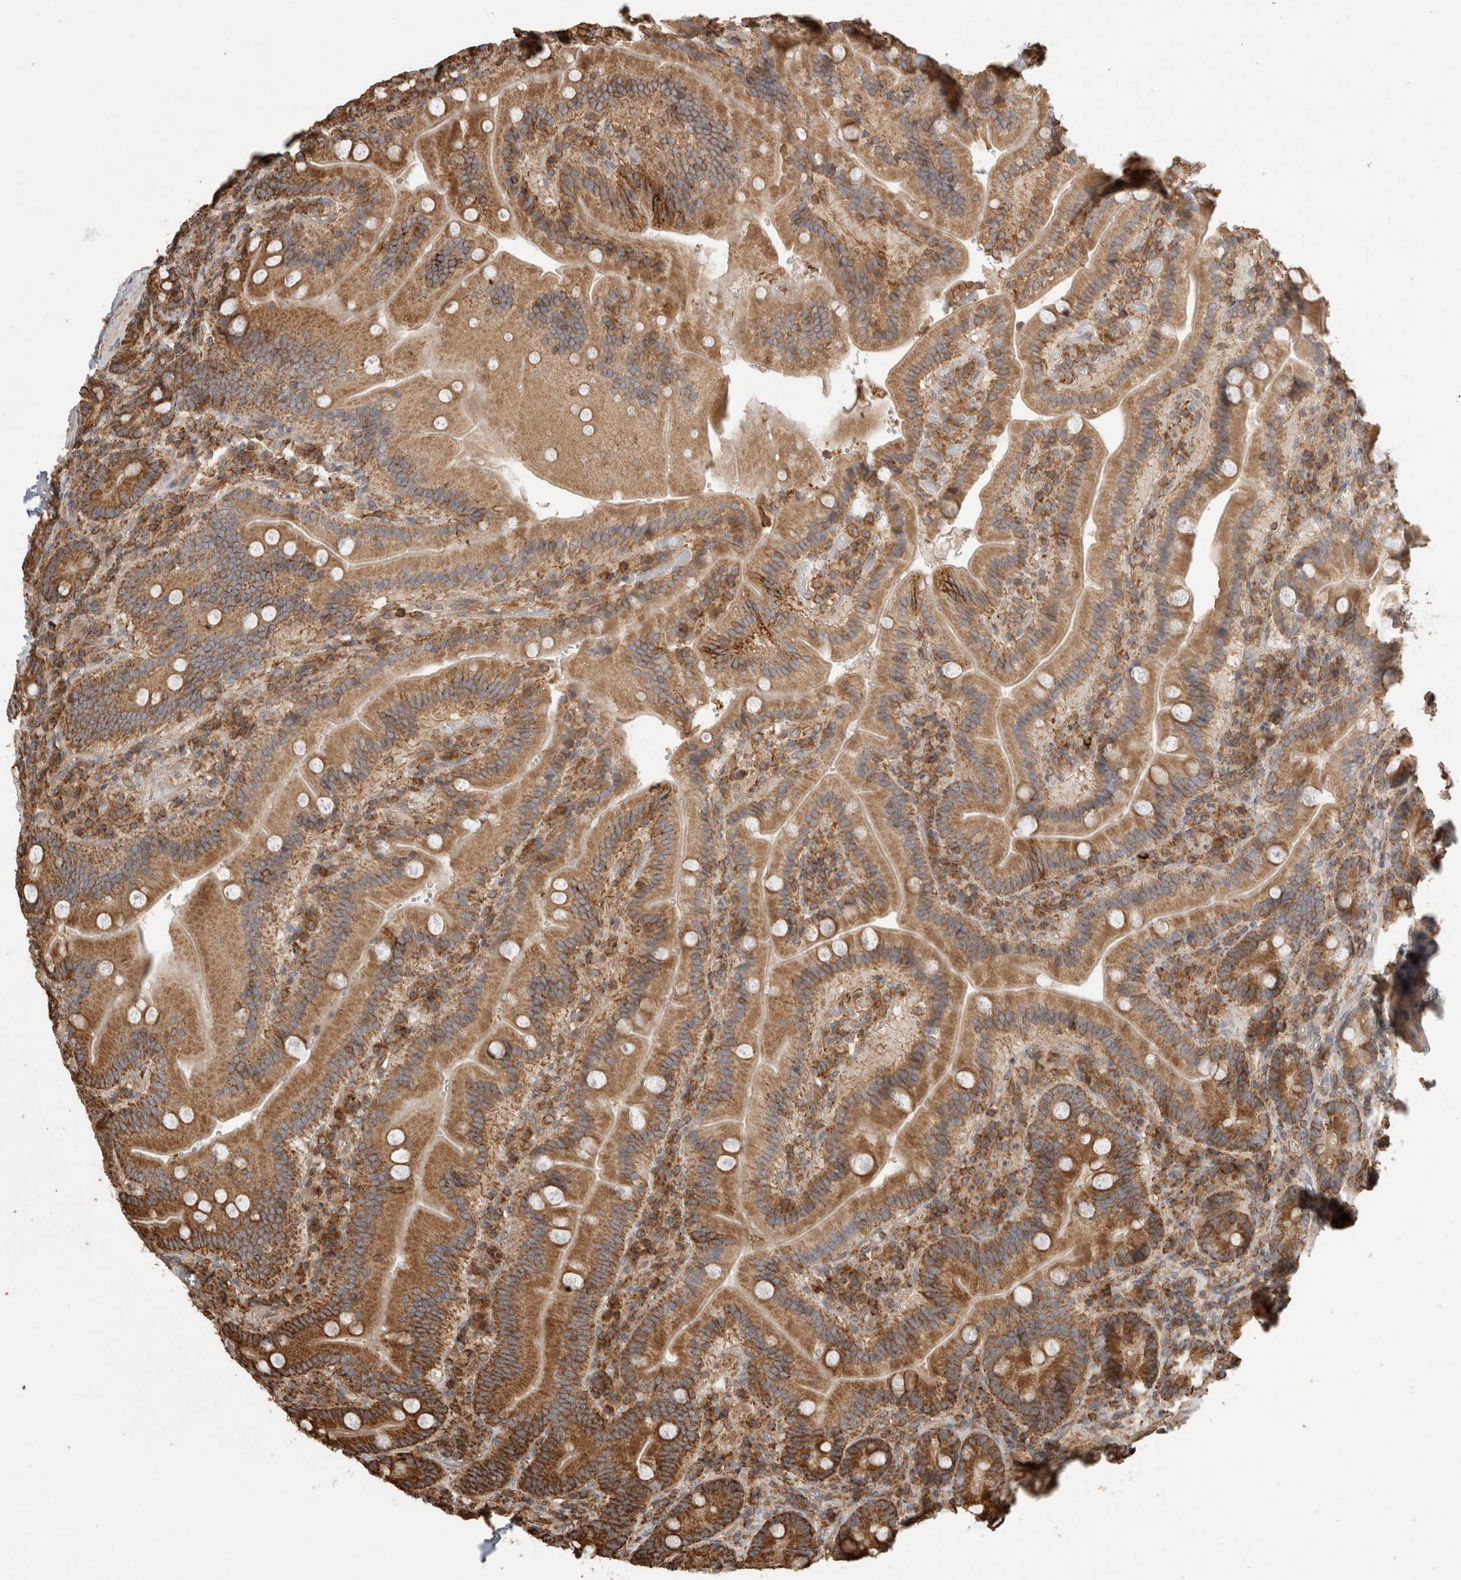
{"staining": {"intensity": "moderate", "quantity": ">75%", "location": "cytoplasmic/membranous"}, "tissue": "duodenum", "cell_type": "Glandular cells", "image_type": "normal", "snomed": [{"axis": "morphology", "description": "Normal tissue, NOS"}, {"axis": "topography", "description": "Duodenum"}], "caption": "DAB (3,3'-diaminobenzidine) immunohistochemical staining of normal human duodenum shows moderate cytoplasmic/membranous protein staining in about >75% of glandular cells.", "gene": "IMMP2L", "patient": {"sex": "female", "age": 62}}